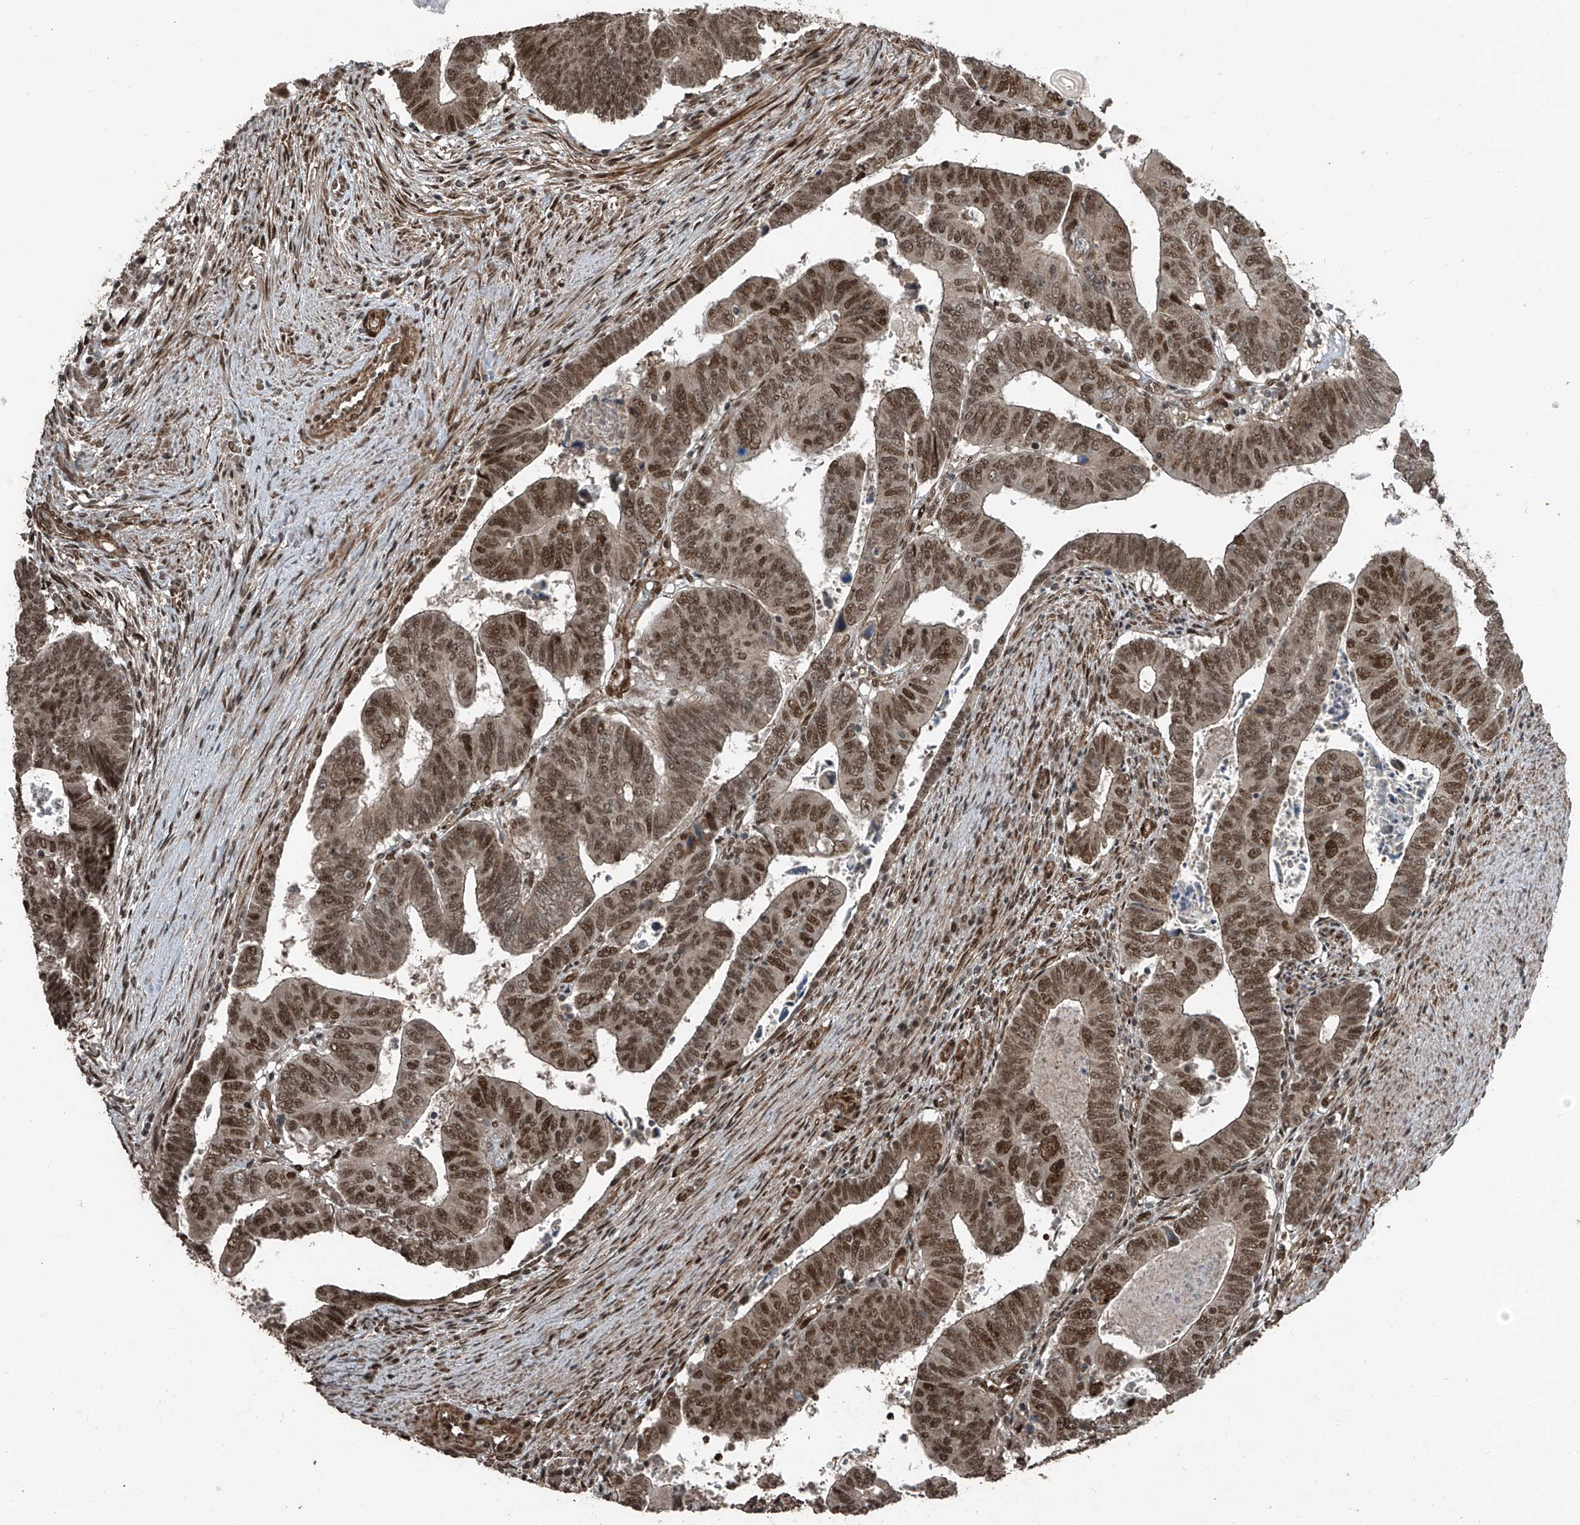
{"staining": {"intensity": "moderate", "quantity": ">75%", "location": "nuclear"}, "tissue": "colorectal cancer", "cell_type": "Tumor cells", "image_type": "cancer", "snomed": [{"axis": "morphology", "description": "Normal tissue, NOS"}, {"axis": "morphology", "description": "Adenocarcinoma, NOS"}, {"axis": "topography", "description": "Rectum"}], "caption": "Immunohistochemical staining of colorectal adenocarcinoma demonstrates medium levels of moderate nuclear positivity in about >75% of tumor cells.", "gene": "ZNF570", "patient": {"sex": "female", "age": 65}}